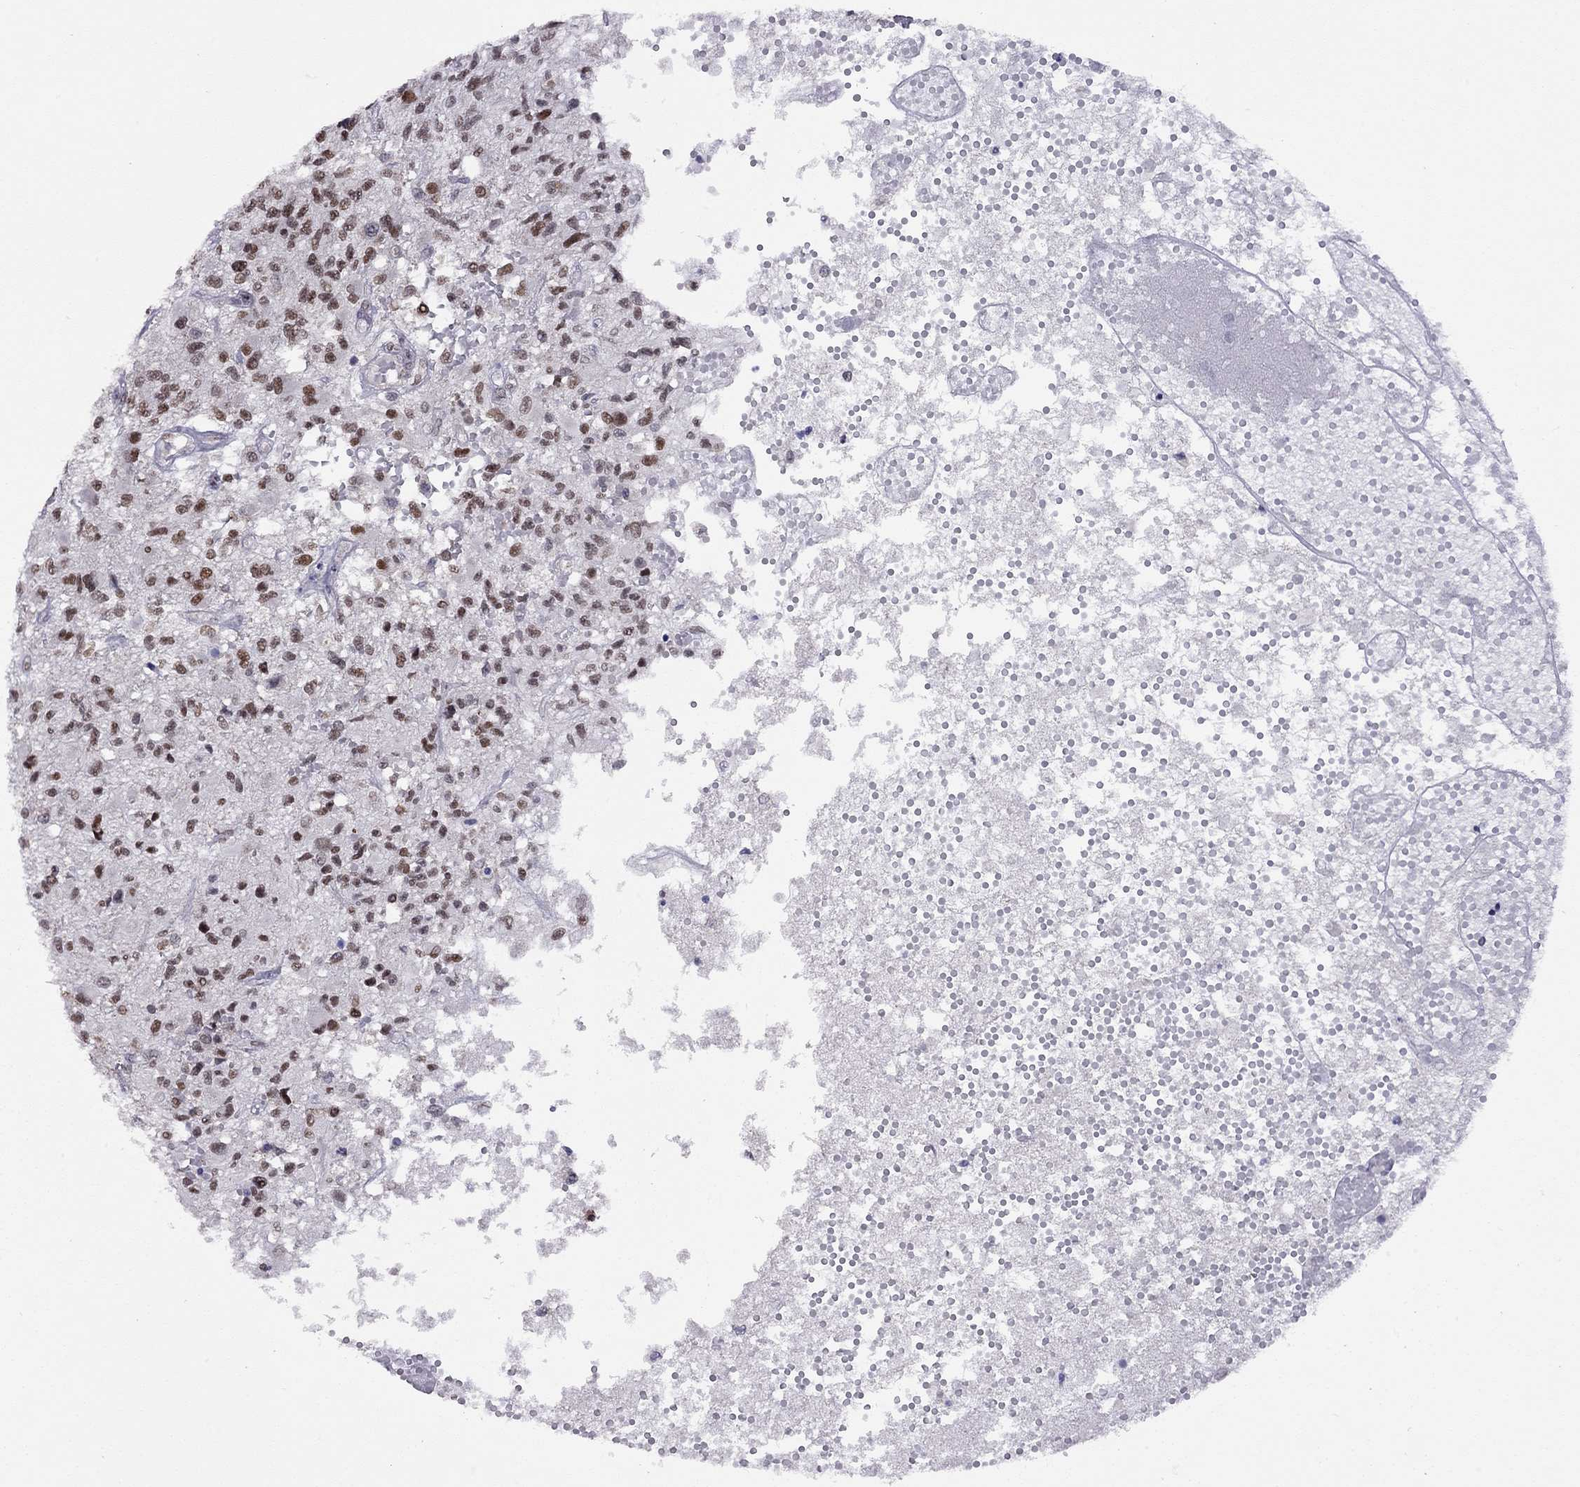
{"staining": {"intensity": "moderate", "quantity": ">75%", "location": "nuclear"}, "tissue": "glioma", "cell_type": "Tumor cells", "image_type": "cancer", "snomed": [{"axis": "morphology", "description": "Glioma, malignant, High grade"}, {"axis": "topography", "description": "Brain"}], "caption": "Protein staining displays moderate nuclear positivity in approximately >75% of tumor cells in malignant glioma (high-grade). The staining was performed using DAB to visualize the protein expression in brown, while the nuclei were stained in blue with hematoxylin (Magnification: 20x).", "gene": "HES5", "patient": {"sex": "female", "age": 63}}